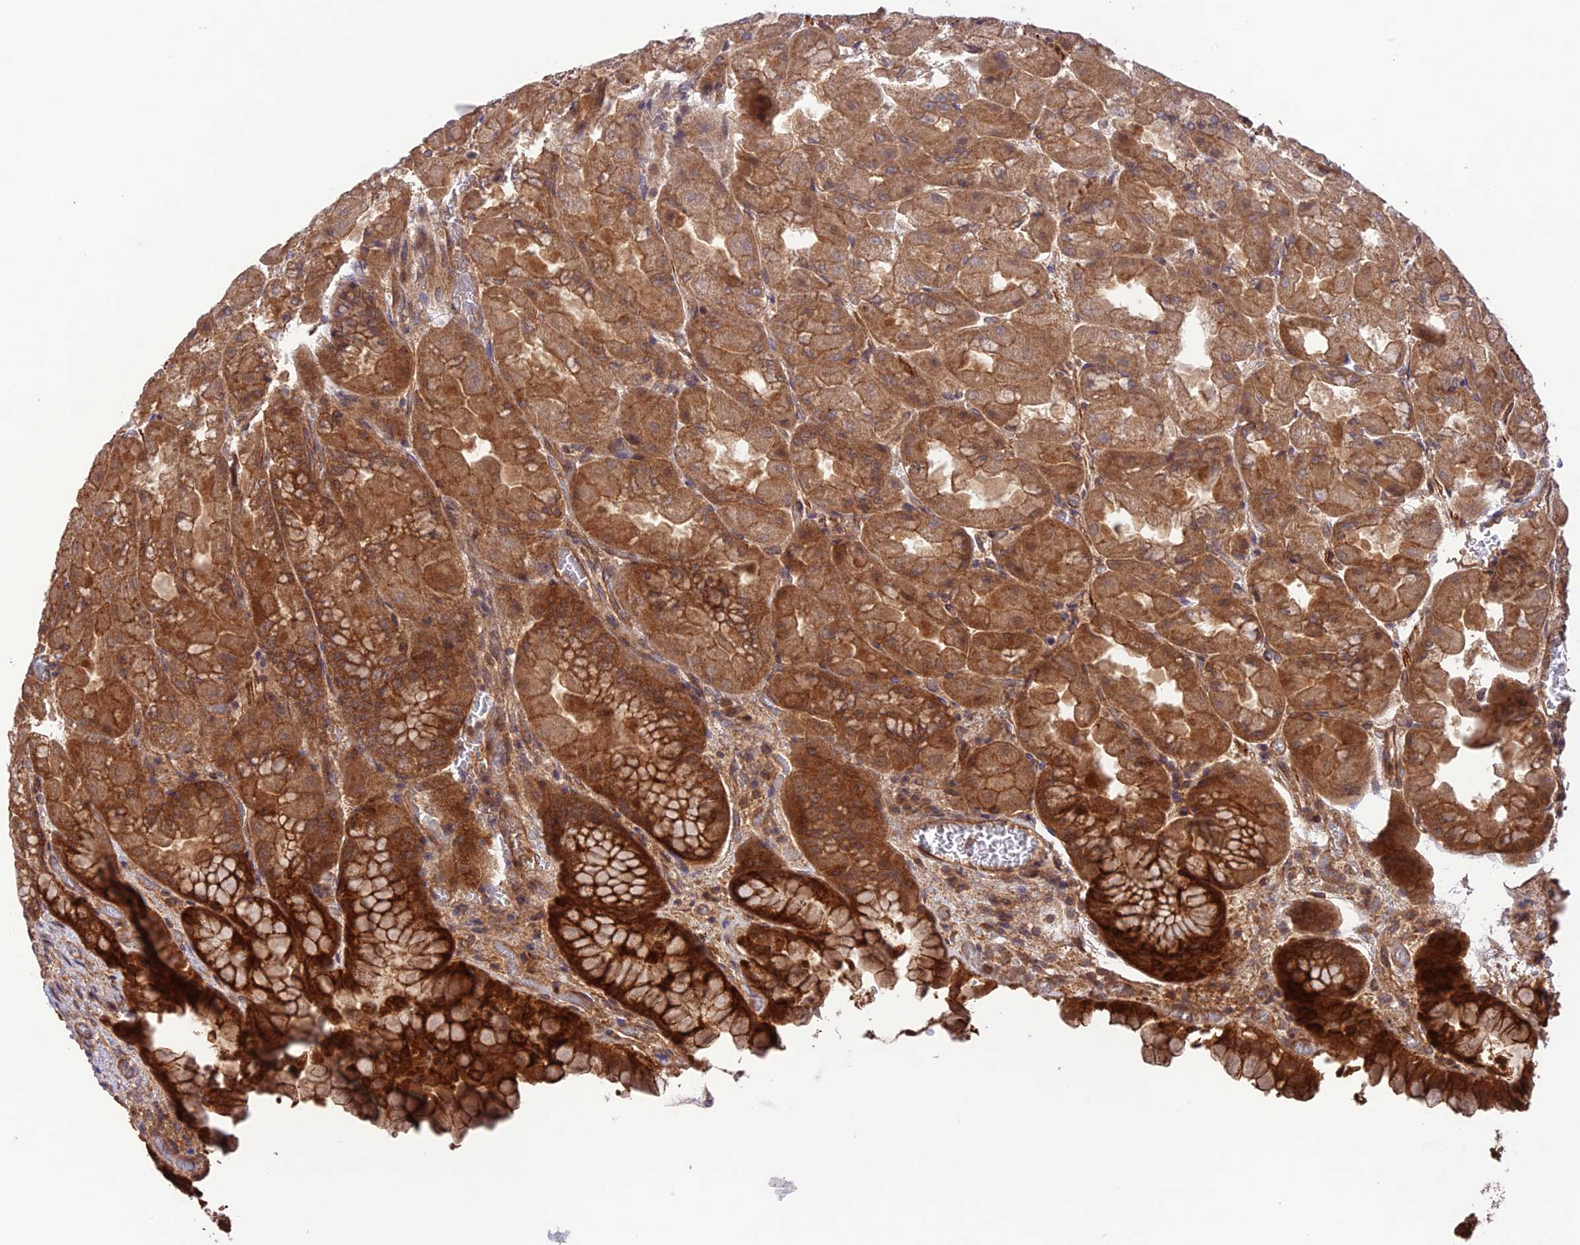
{"staining": {"intensity": "strong", "quantity": ">75%", "location": "cytoplasmic/membranous"}, "tissue": "stomach", "cell_type": "Glandular cells", "image_type": "normal", "snomed": [{"axis": "morphology", "description": "Normal tissue, NOS"}, {"axis": "topography", "description": "Stomach"}], "caption": "Benign stomach was stained to show a protein in brown. There is high levels of strong cytoplasmic/membranous positivity in about >75% of glandular cells.", "gene": "FCHSD1", "patient": {"sex": "female", "age": 61}}